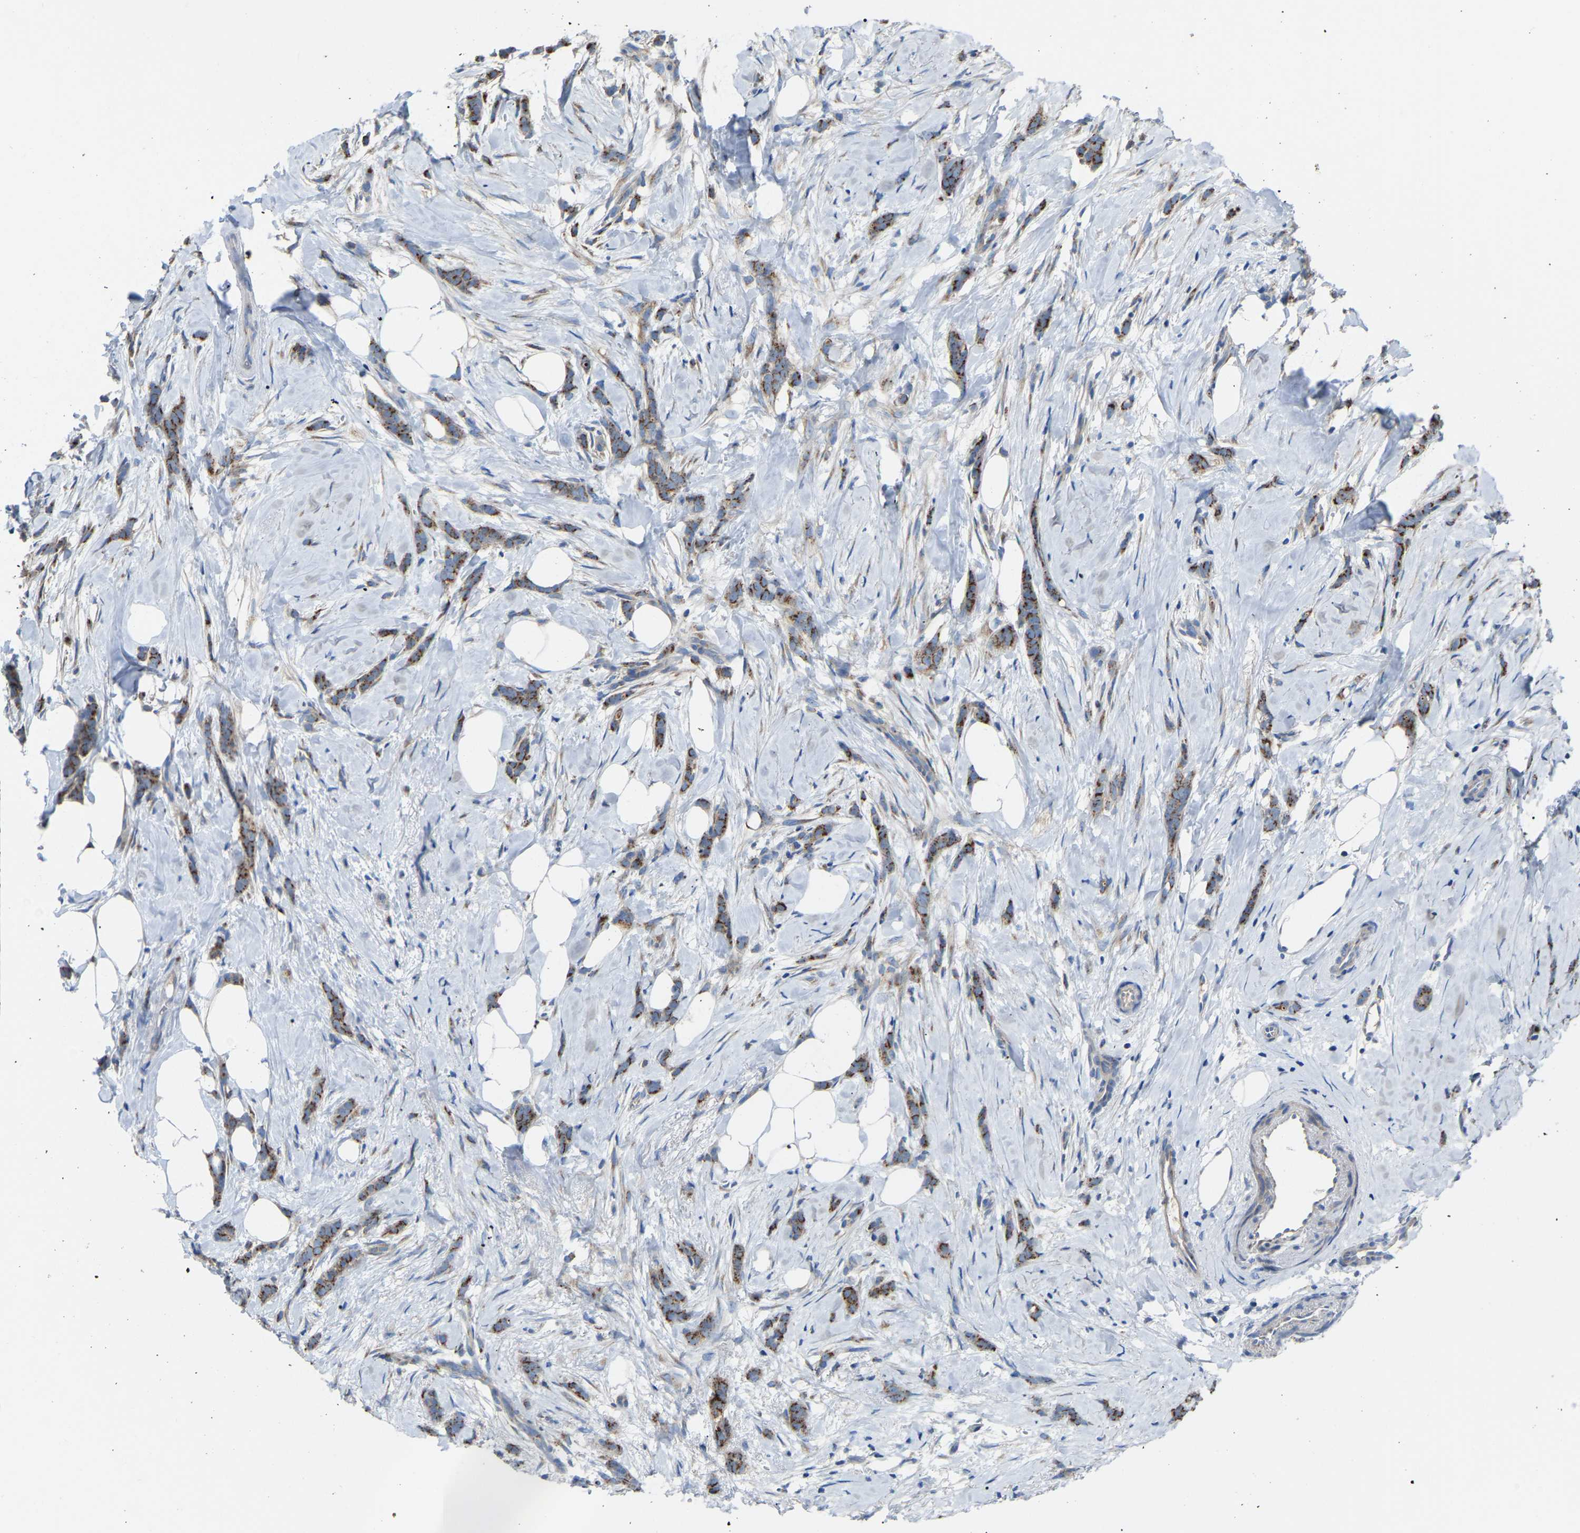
{"staining": {"intensity": "moderate", "quantity": ">75%", "location": "cytoplasmic/membranous"}, "tissue": "breast cancer", "cell_type": "Tumor cells", "image_type": "cancer", "snomed": [{"axis": "morphology", "description": "Lobular carcinoma, in situ"}, {"axis": "morphology", "description": "Lobular carcinoma"}, {"axis": "topography", "description": "Breast"}], "caption": "Breast cancer (lobular carcinoma) stained for a protein (brown) displays moderate cytoplasmic/membranous positive staining in about >75% of tumor cells.", "gene": "CANT1", "patient": {"sex": "female", "age": 41}}